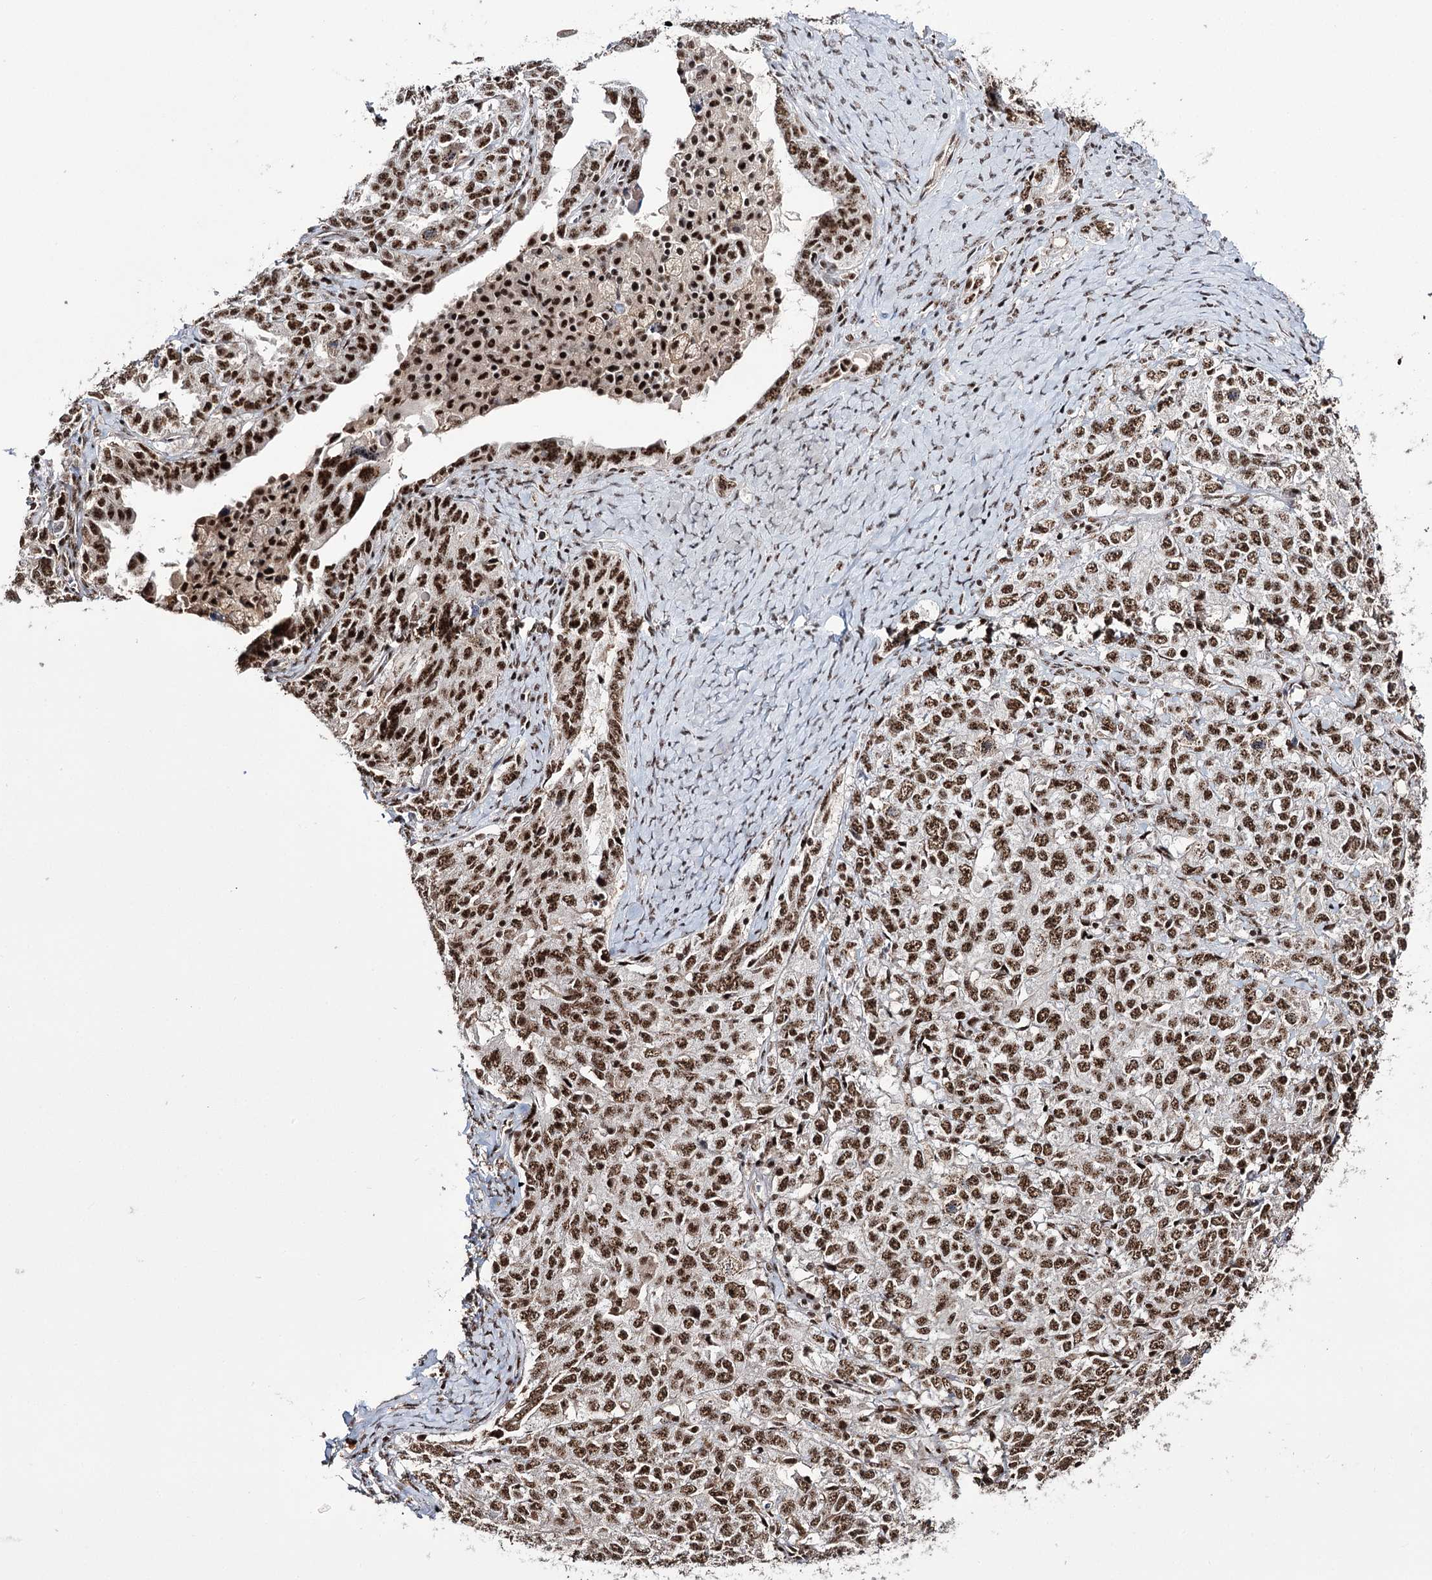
{"staining": {"intensity": "strong", "quantity": ">75%", "location": "nuclear"}, "tissue": "ovarian cancer", "cell_type": "Tumor cells", "image_type": "cancer", "snomed": [{"axis": "morphology", "description": "Carcinoma, endometroid"}, {"axis": "topography", "description": "Ovary"}], "caption": "Ovarian cancer (endometroid carcinoma) stained with a brown dye exhibits strong nuclear positive expression in approximately >75% of tumor cells.", "gene": "PRPF40A", "patient": {"sex": "female", "age": 62}}